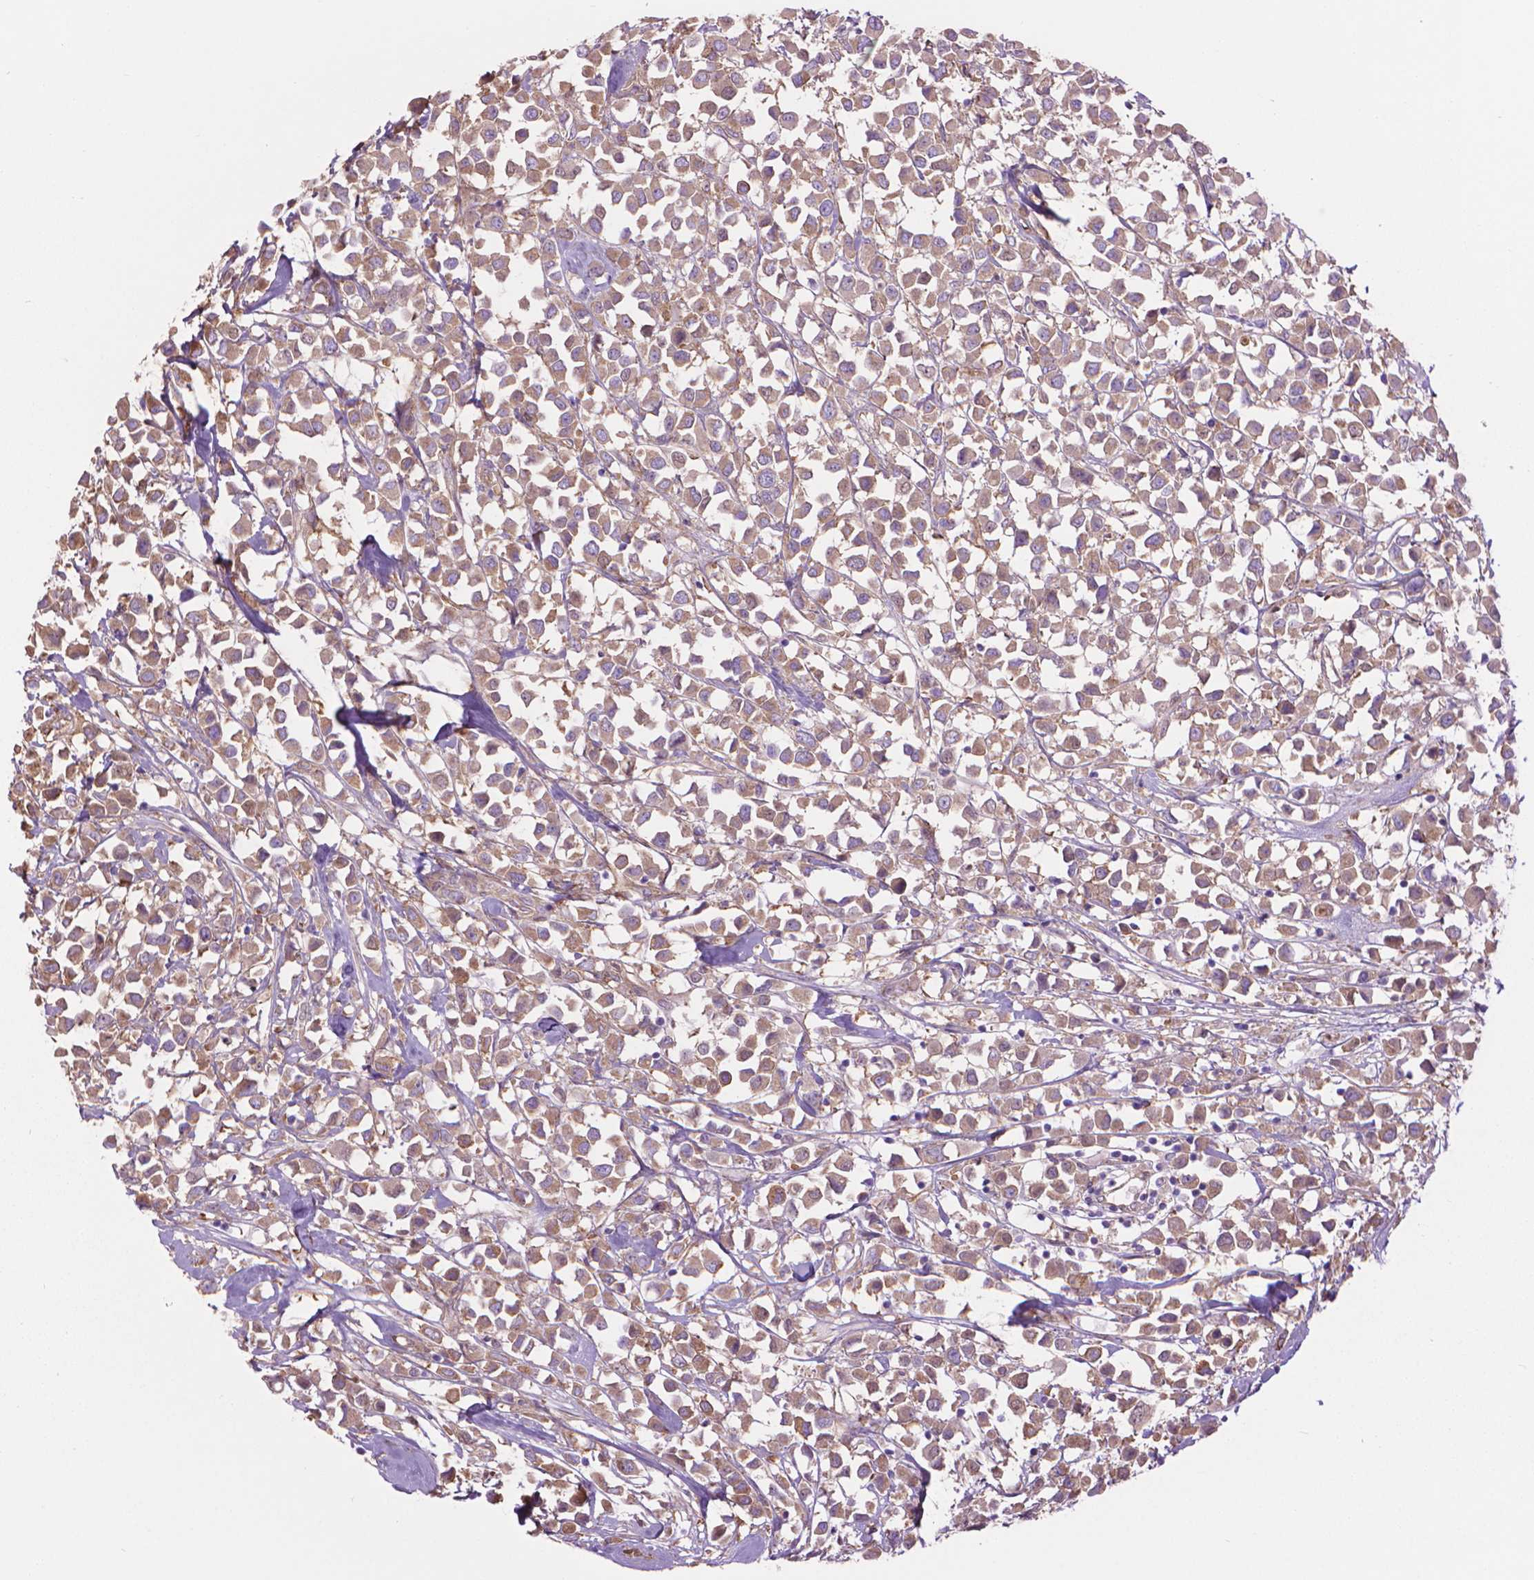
{"staining": {"intensity": "weak", "quantity": ">75%", "location": "cytoplasmic/membranous"}, "tissue": "breast cancer", "cell_type": "Tumor cells", "image_type": "cancer", "snomed": [{"axis": "morphology", "description": "Duct carcinoma"}, {"axis": "topography", "description": "Breast"}], "caption": "IHC of human breast infiltrating ductal carcinoma exhibits low levels of weak cytoplasmic/membranous expression in approximately >75% of tumor cells. (brown staining indicates protein expression, while blue staining denotes nuclei).", "gene": "CORO1B", "patient": {"sex": "female", "age": 61}}